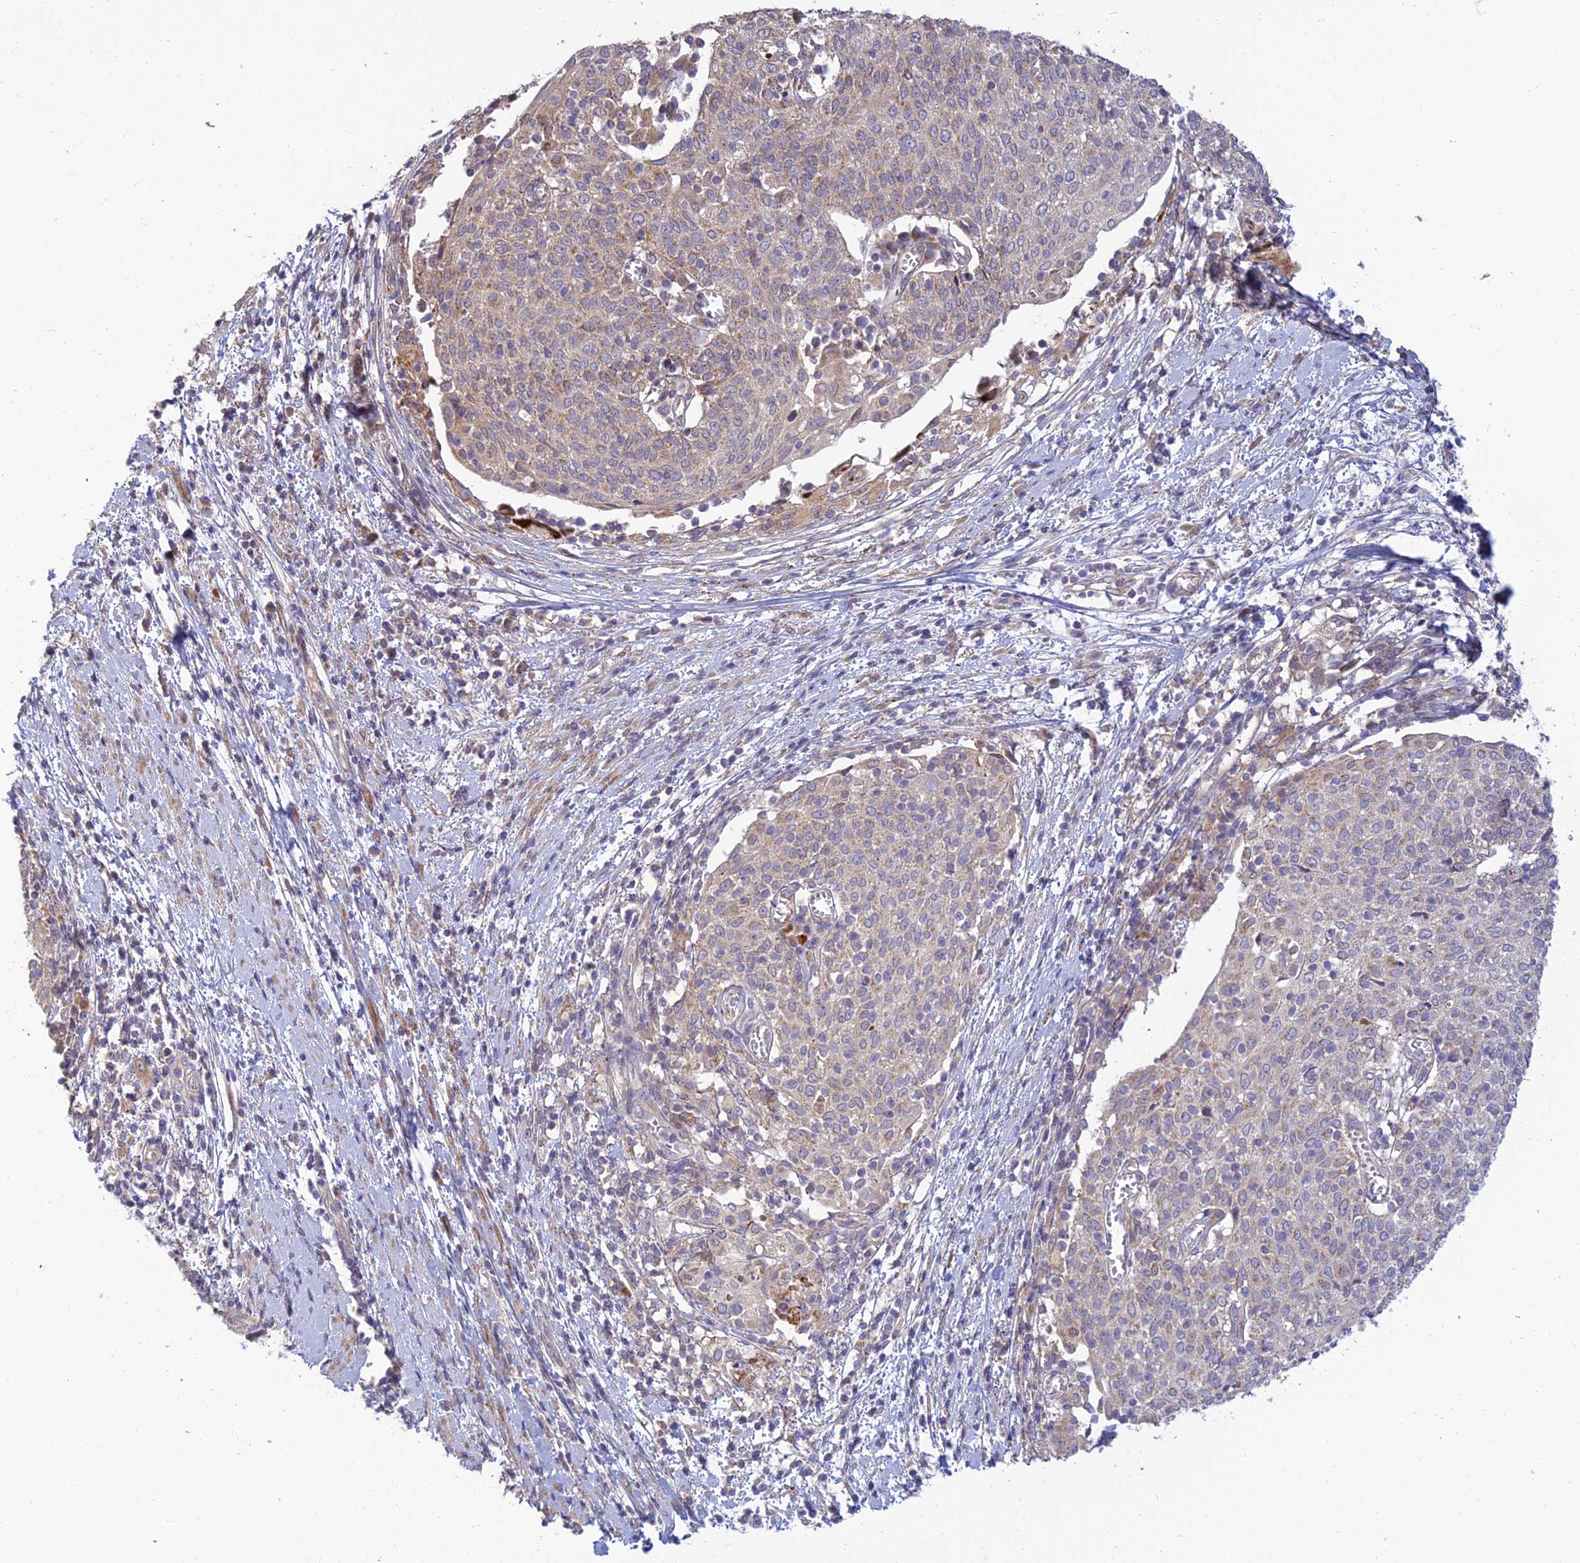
{"staining": {"intensity": "weak", "quantity": "25%-75%", "location": "cytoplasmic/membranous"}, "tissue": "cervical cancer", "cell_type": "Tumor cells", "image_type": "cancer", "snomed": [{"axis": "morphology", "description": "Squamous cell carcinoma, NOS"}, {"axis": "topography", "description": "Cervix"}], "caption": "Immunohistochemistry micrograph of neoplastic tissue: human cervical squamous cell carcinoma stained using IHC reveals low levels of weak protein expression localized specifically in the cytoplasmic/membranous of tumor cells, appearing as a cytoplasmic/membranous brown color.", "gene": "C3orf20", "patient": {"sex": "female", "age": 52}}